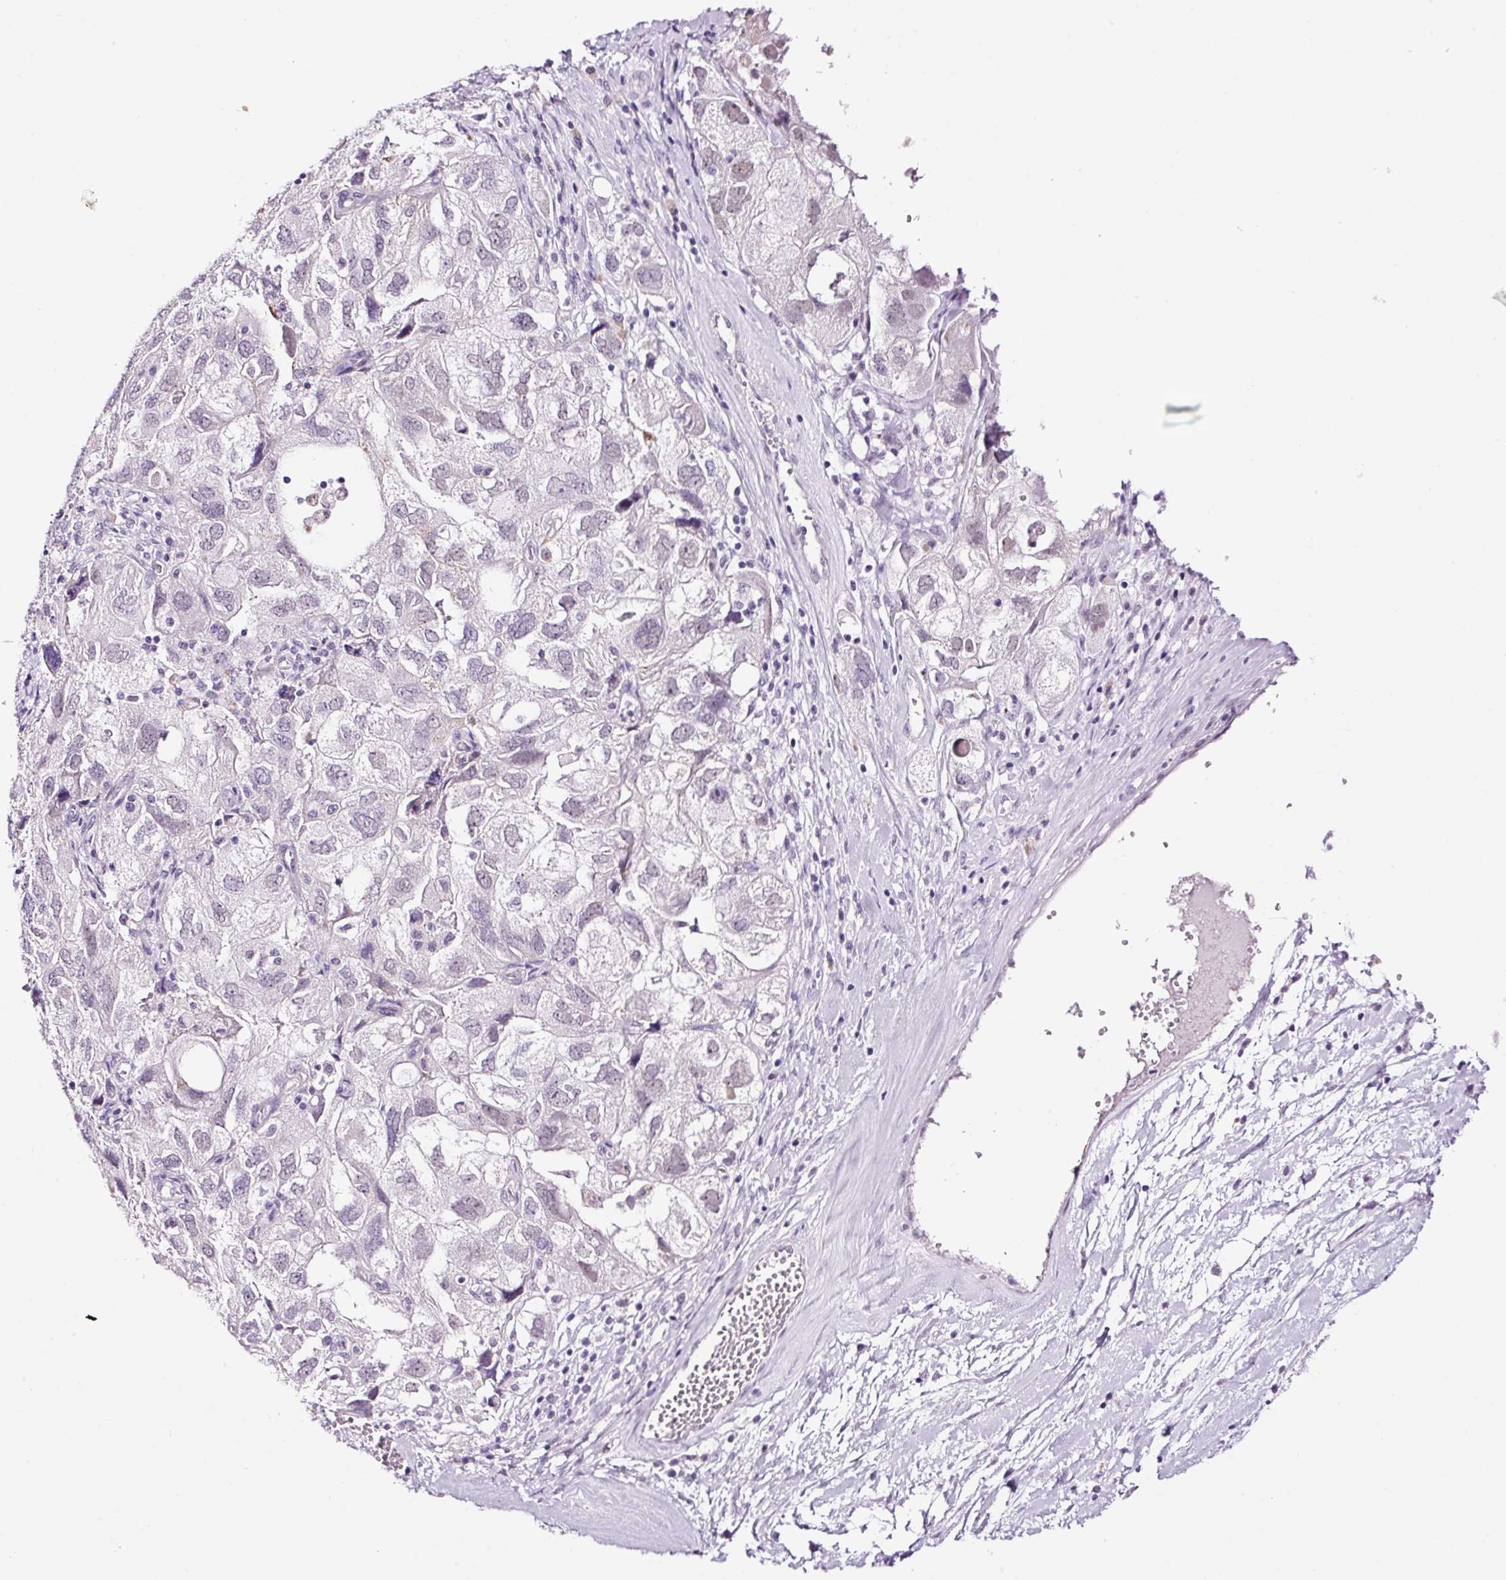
{"staining": {"intensity": "negative", "quantity": "none", "location": "none"}, "tissue": "ovarian cancer", "cell_type": "Tumor cells", "image_type": "cancer", "snomed": [{"axis": "morphology", "description": "Carcinoma, NOS"}, {"axis": "morphology", "description": "Cystadenocarcinoma, serous, NOS"}, {"axis": "topography", "description": "Ovary"}], "caption": "An image of ovarian cancer (carcinoma) stained for a protein reveals no brown staining in tumor cells.", "gene": "RTF2", "patient": {"sex": "female", "age": 69}}